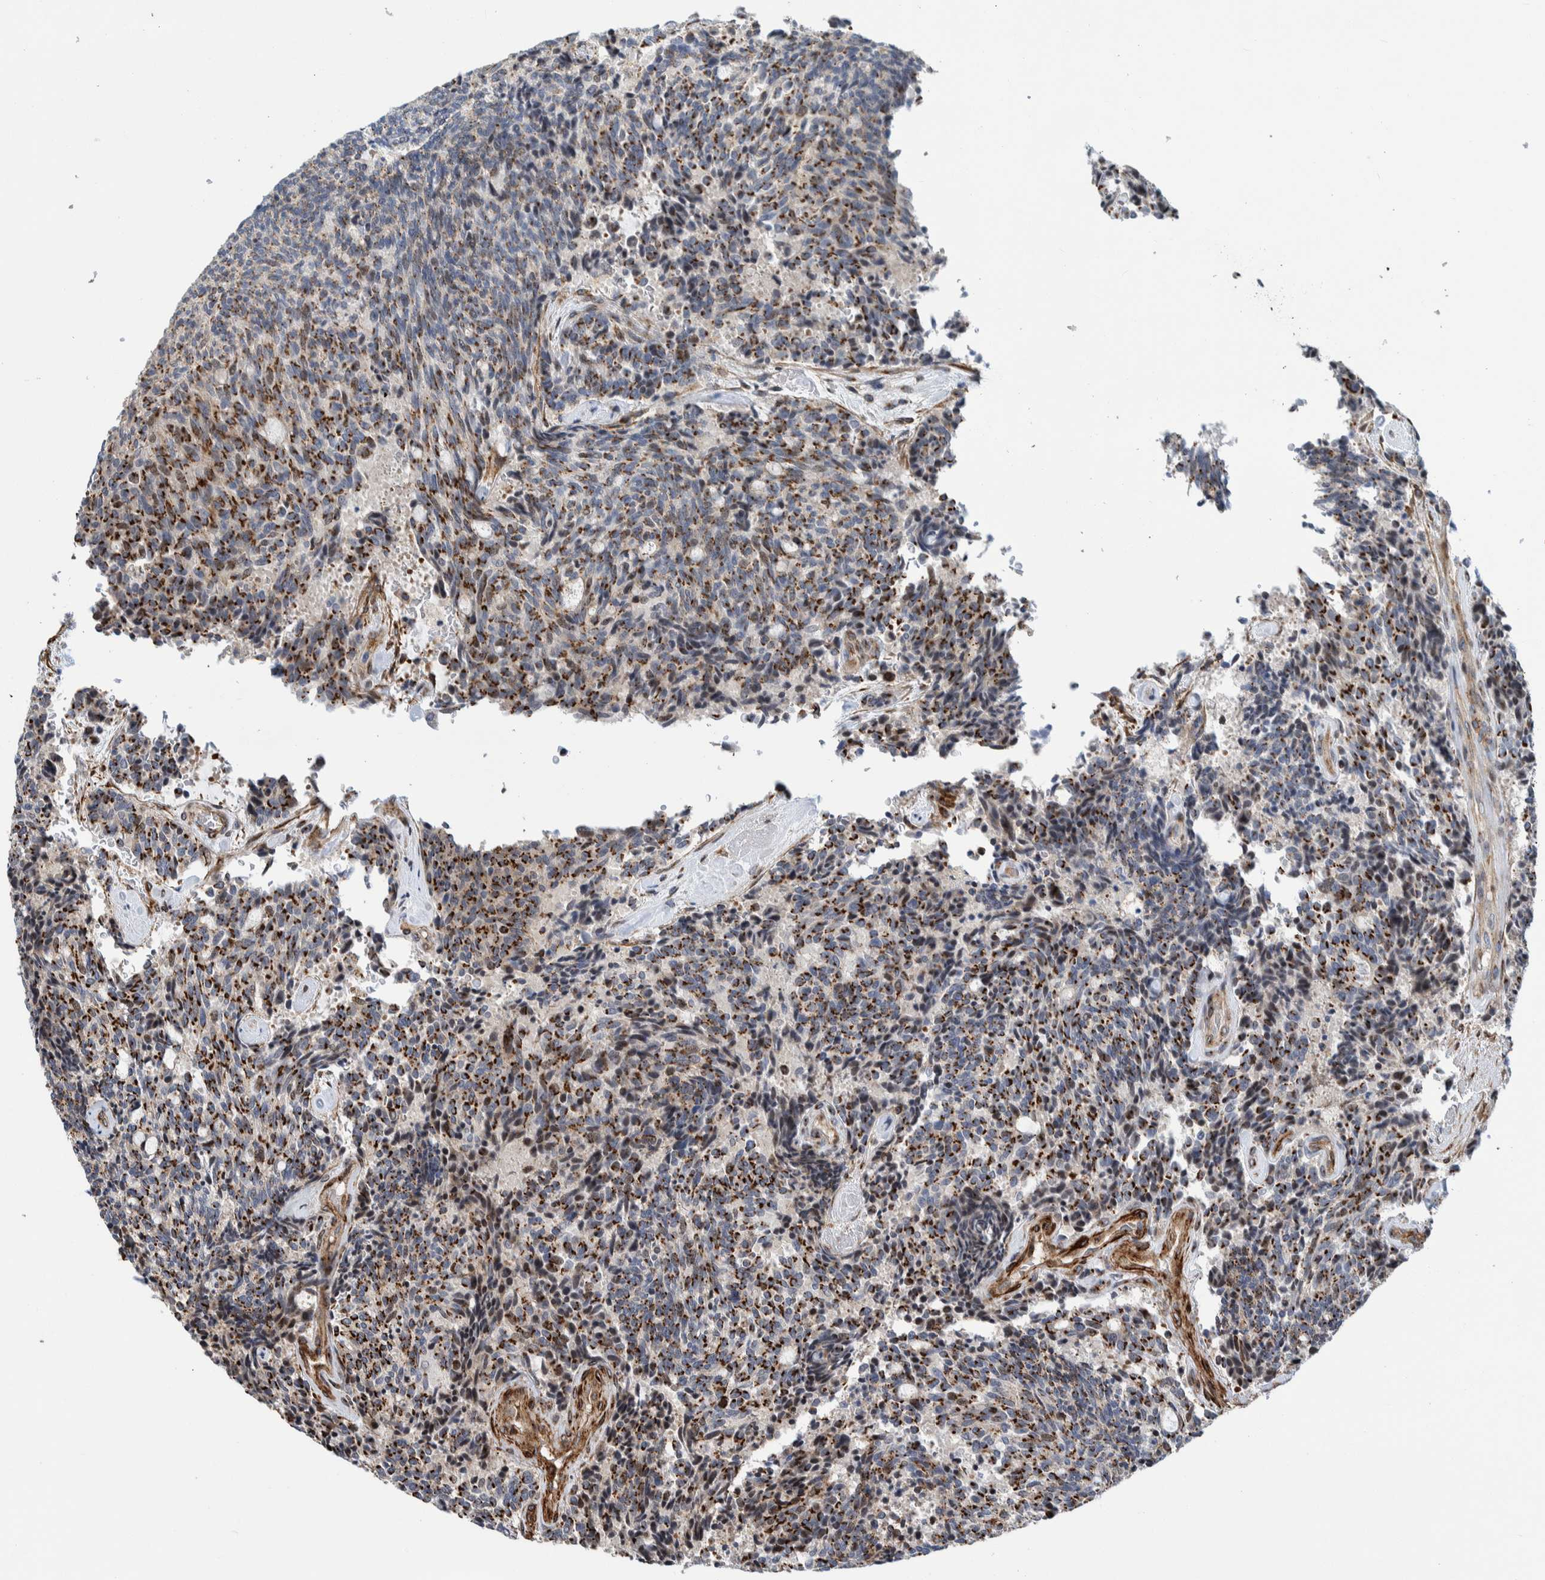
{"staining": {"intensity": "strong", "quantity": ">75%", "location": "cytoplasmic/membranous"}, "tissue": "carcinoid", "cell_type": "Tumor cells", "image_type": "cancer", "snomed": [{"axis": "morphology", "description": "Carcinoid, malignant, NOS"}, {"axis": "topography", "description": "Pancreas"}], "caption": "Human malignant carcinoid stained with a brown dye exhibits strong cytoplasmic/membranous positive positivity in approximately >75% of tumor cells.", "gene": "CCDC57", "patient": {"sex": "female", "age": 54}}